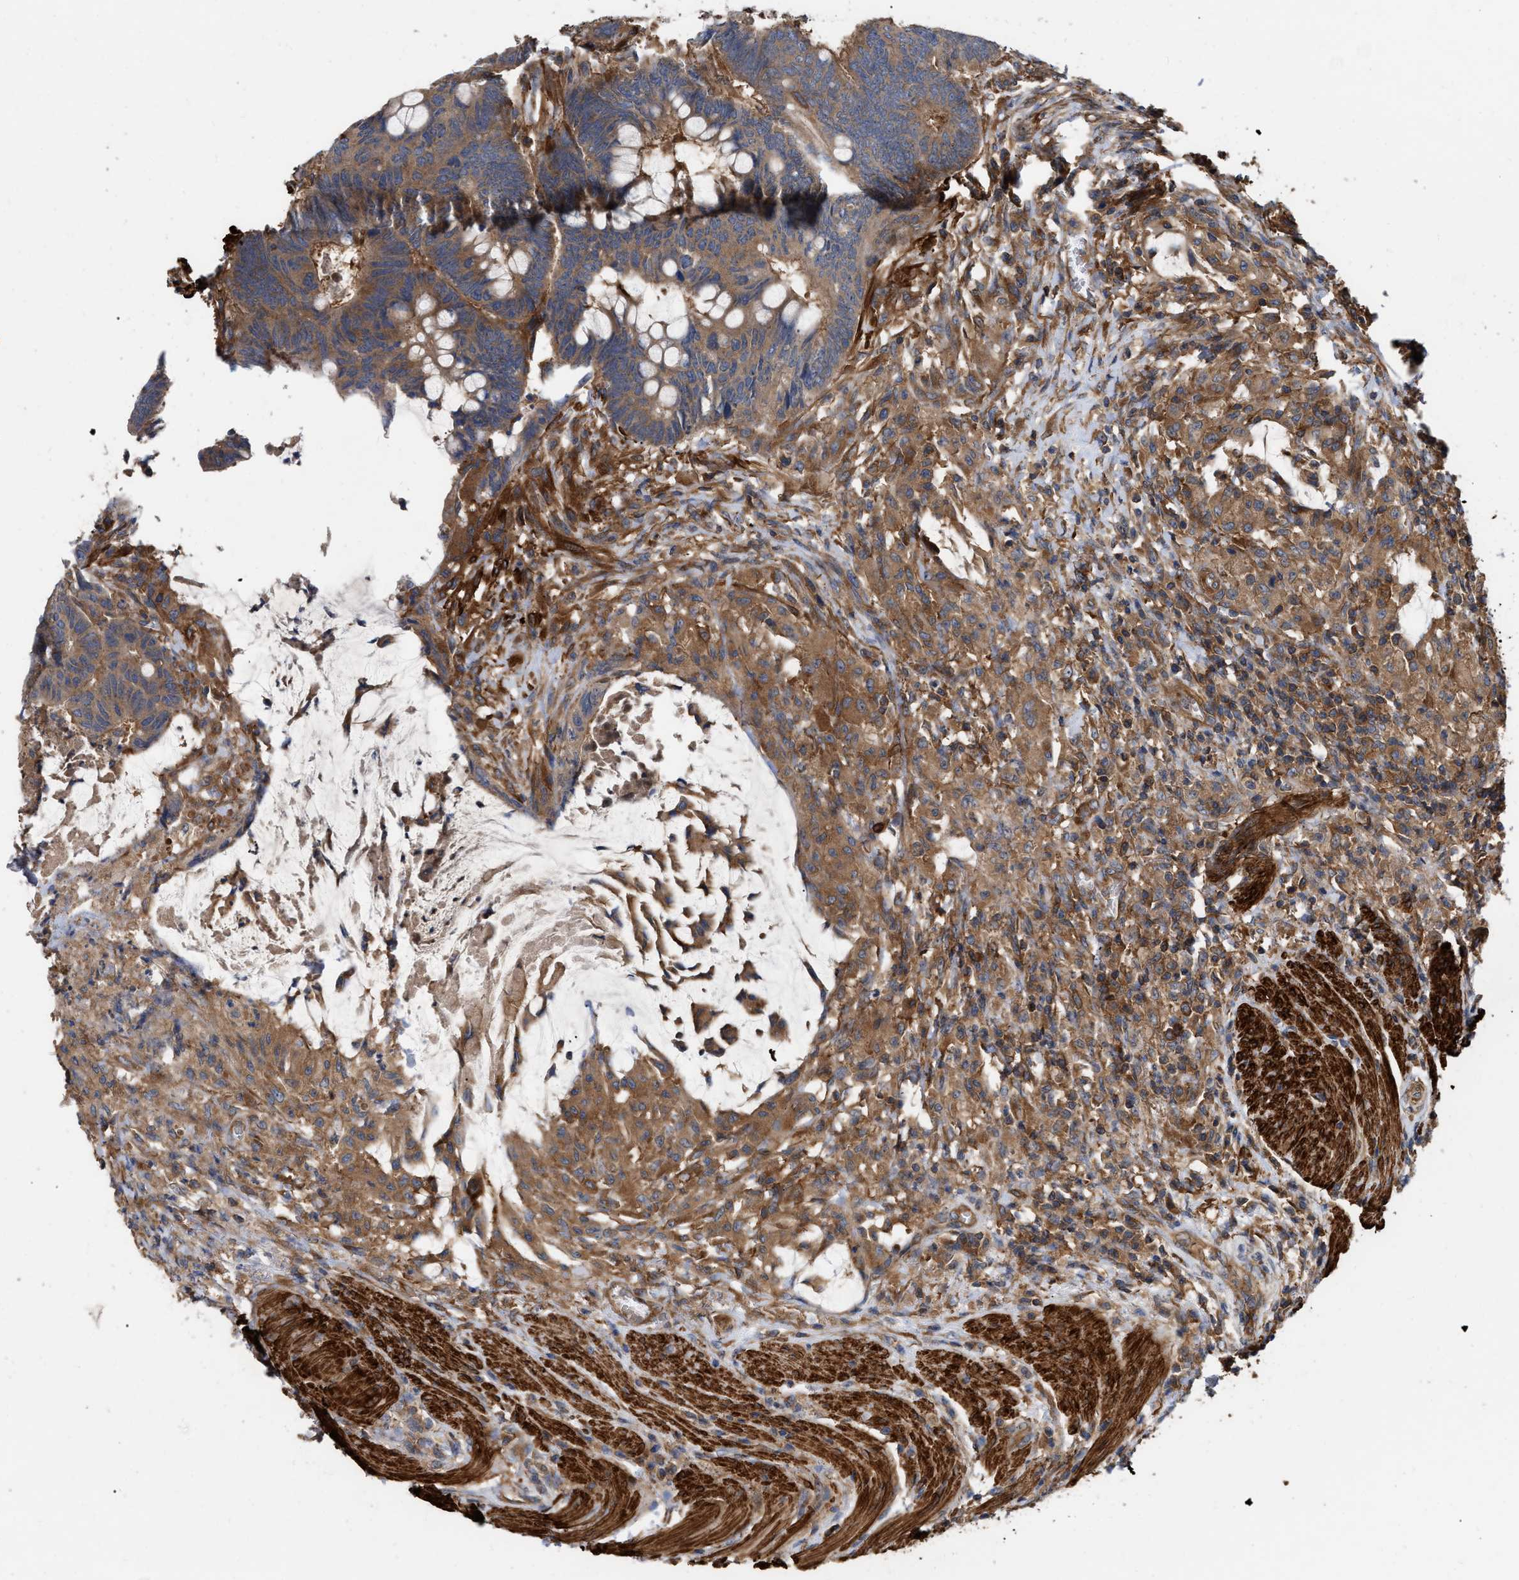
{"staining": {"intensity": "moderate", "quantity": ">75%", "location": "cytoplasmic/membranous"}, "tissue": "colorectal cancer", "cell_type": "Tumor cells", "image_type": "cancer", "snomed": [{"axis": "morphology", "description": "Normal tissue, NOS"}, {"axis": "morphology", "description": "Adenocarcinoma, NOS"}, {"axis": "topography", "description": "Rectum"}, {"axis": "topography", "description": "Peripheral nerve tissue"}], "caption": "An image showing moderate cytoplasmic/membranous expression in about >75% of tumor cells in colorectal adenocarcinoma, as visualized by brown immunohistochemical staining.", "gene": "RABEP1", "patient": {"sex": "male", "age": 92}}